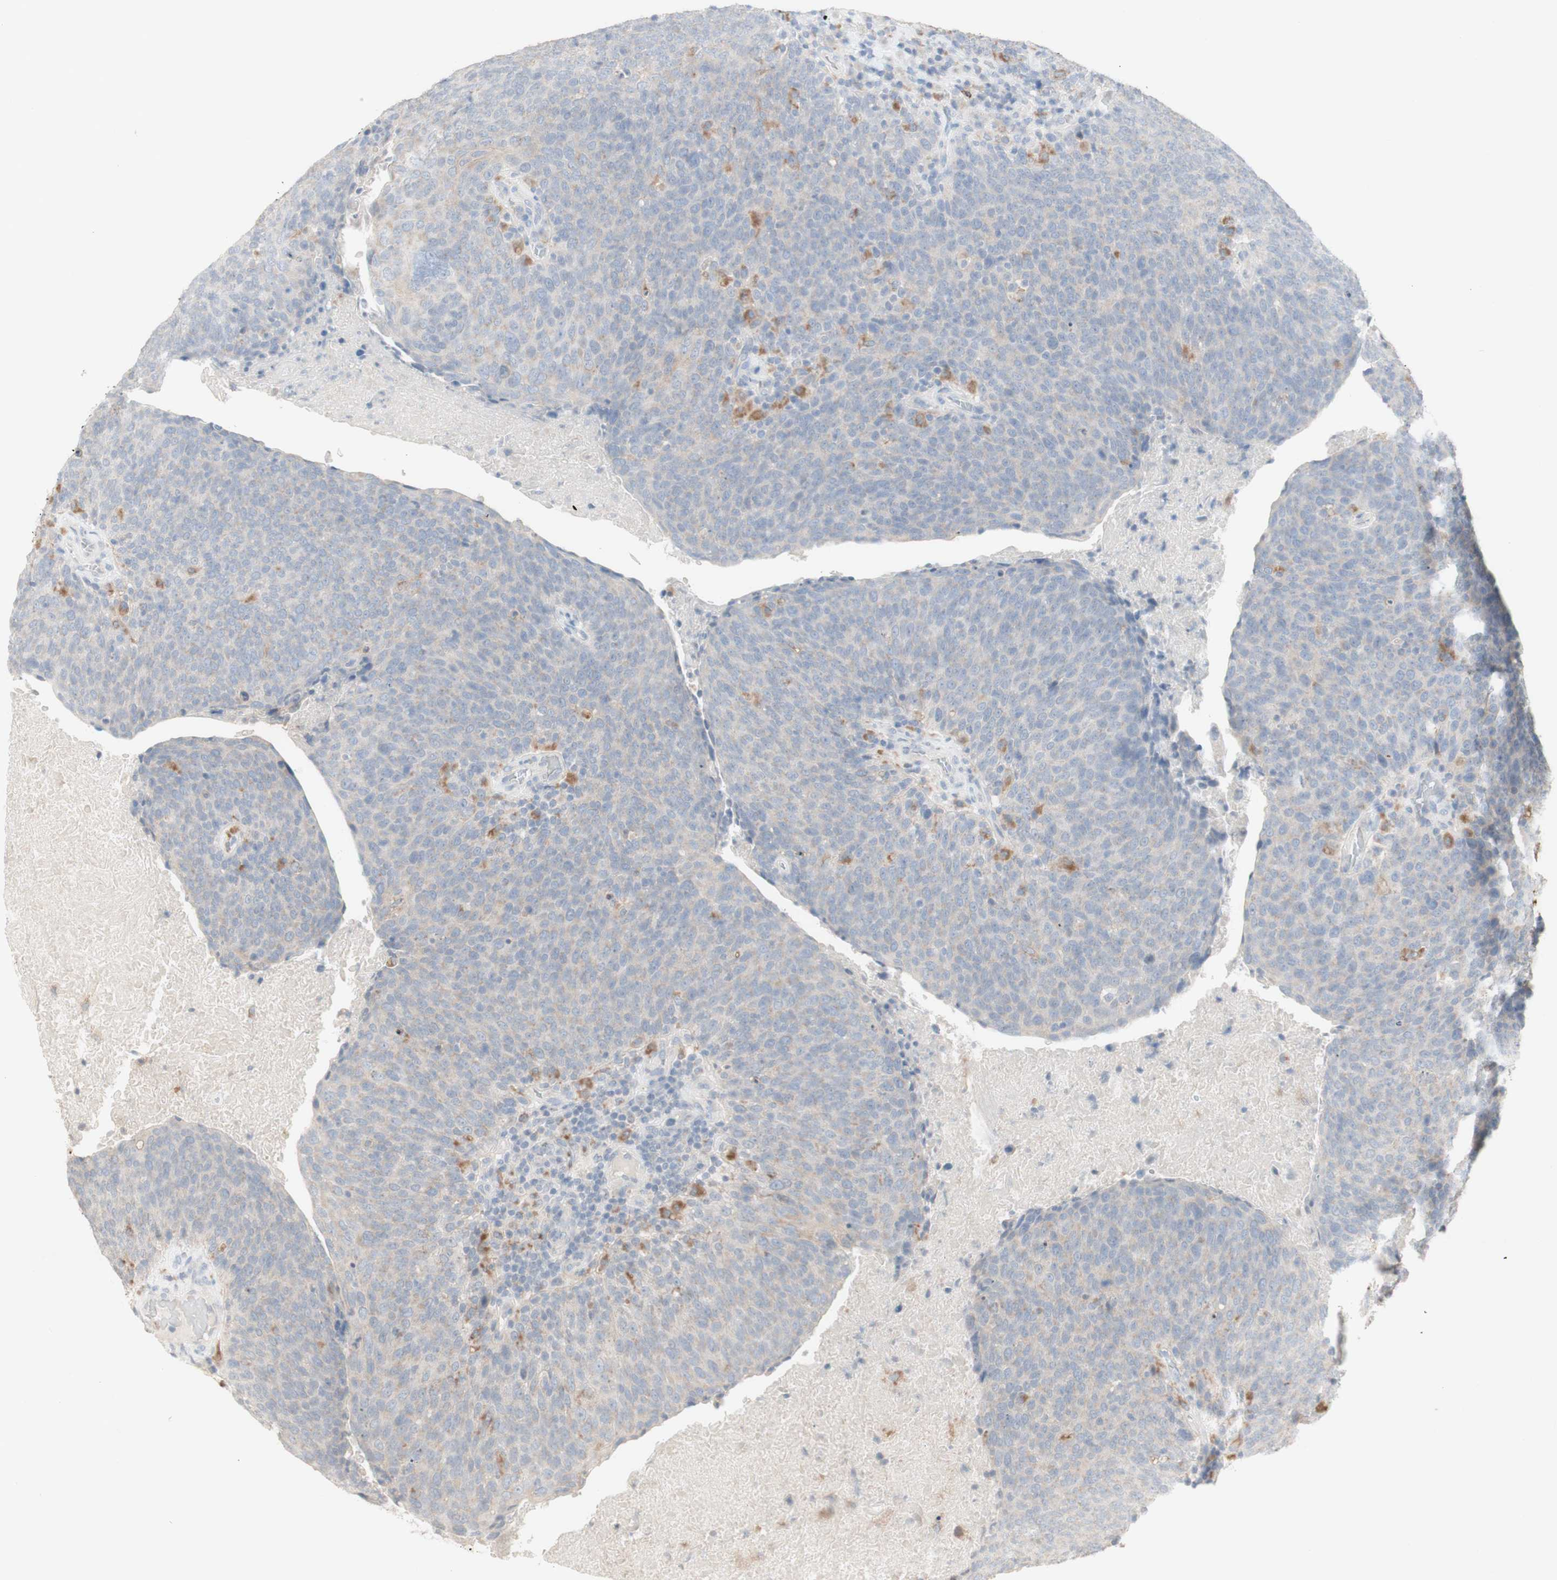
{"staining": {"intensity": "moderate", "quantity": "<25%", "location": "cytoplasmic/membranous"}, "tissue": "head and neck cancer", "cell_type": "Tumor cells", "image_type": "cancer", "snomed": [{"axis": "morphology", "description": "Squamous cell carcinoma, NOS"}, {"axis": "morphology", "description": "Squamous cell carcinoma, metastatic, NOS"}, {"axis": "topography", "description": "Lymph node"}, {"axis": "topography", "description": "Head-Neck"}], "caption": "Squamous cell carcinoma (head and neck) stained with a brown dye reveals moderate cytoplasmic/membranous positive positivity in approximately <25% of tumor cells.", "gene": "ATP6V1B1", "patient": {"sex": "male", "age": 62}}